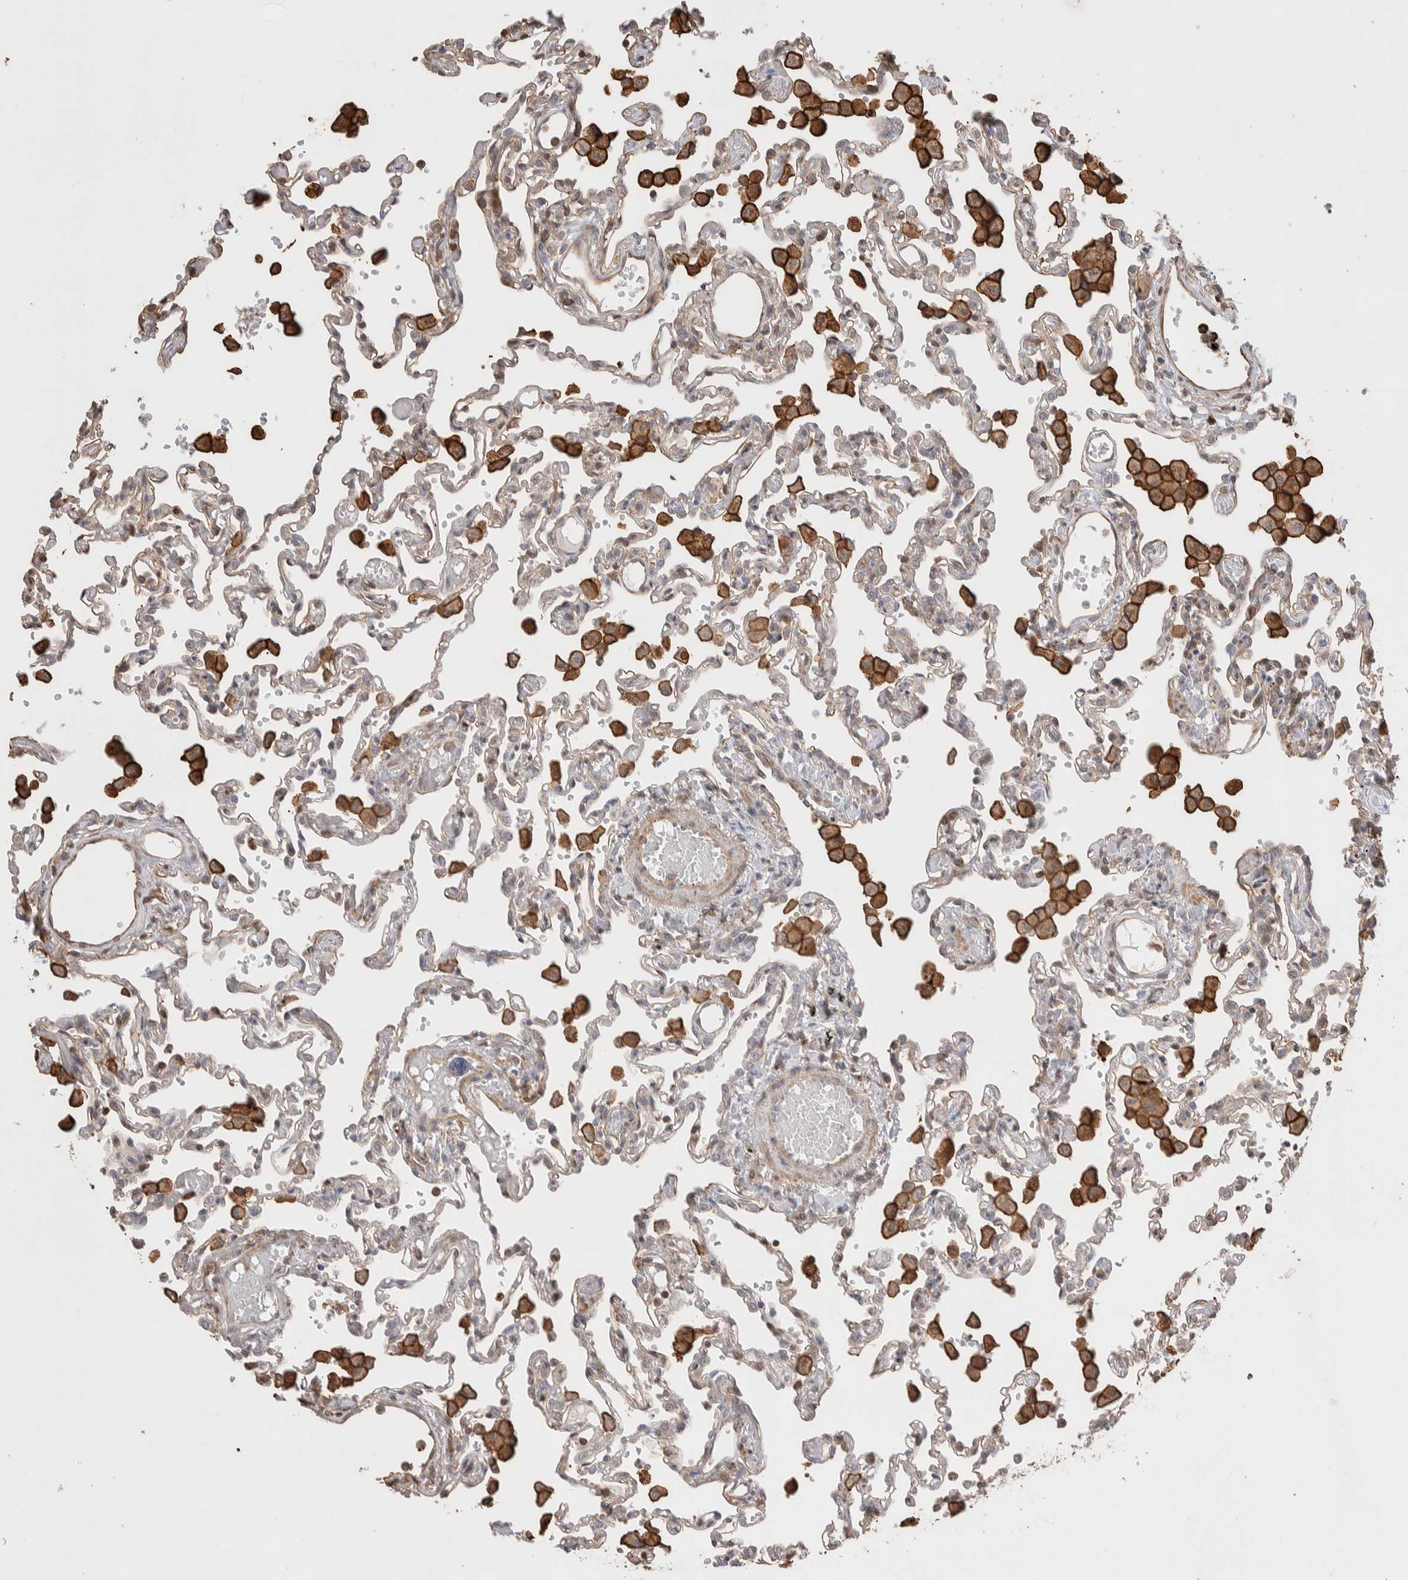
{"staining": {"intensity": "weak", "quantity": "<25%", "location": "cytoplasmic/membranous"}, "tissue": "lung", "cell_type": "Alveolar cells", "image_type": "normal", "snomed": [{"axis": "morphology", "description": "Normal tissue, NOS"}, {"axis": "topography", "description": "Bronchus"}, {"axis": "topography", "description": "Lung"}], "caption": "Immunohistochemical staining of unremarkable lung demonstrates no significant staining in alveolar cells.", "gene": "ZNF704", "patient": {"sex": "female", "age": 49}}